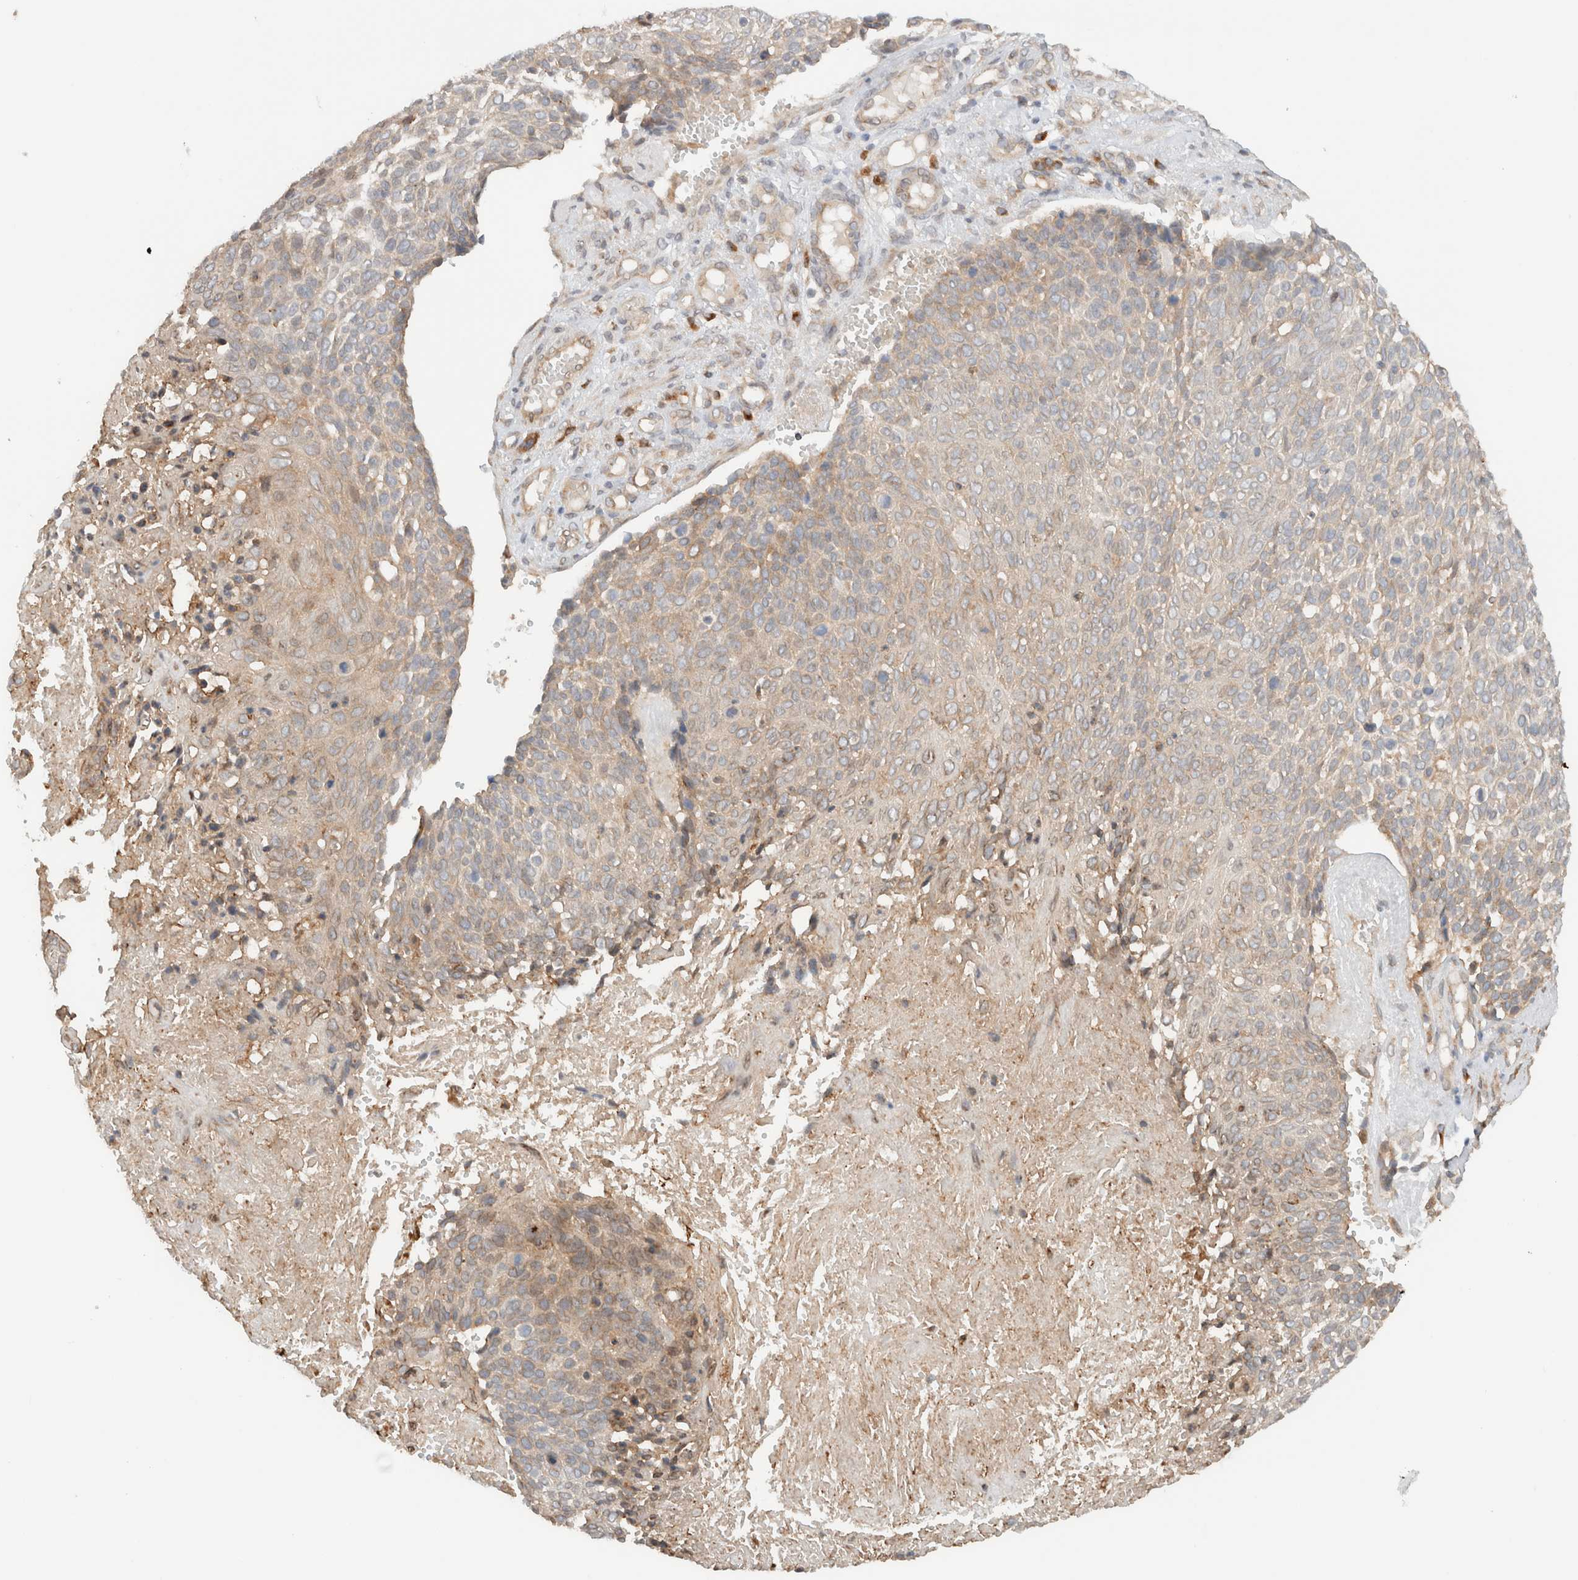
{"staining": {"intensity": "moderate", "quantity": "<25%", "location": "cytoplasmic/membranous"}, "tissue": "cervical cancer", "cell_type": "Tumor cells", "image_type": "cancer", "snomed": [{"axis": "morphology", "description": "Squamous cell carcinoma, NOS"}, {"axis": "topography", "description": "Cervix"}], "caption": "Cervical cancer tissue exhibits moderate cytoplasmic/membranous positivity in approximately <25% of tumor cells The staining was performed using DAB to visualize the protein expression in brown, while the nuclei were stained in blue with hematoxylin (Magnification: 20x).", "gene": "ARFGEF2", "patient": {"sex": "female", "age": 74}}